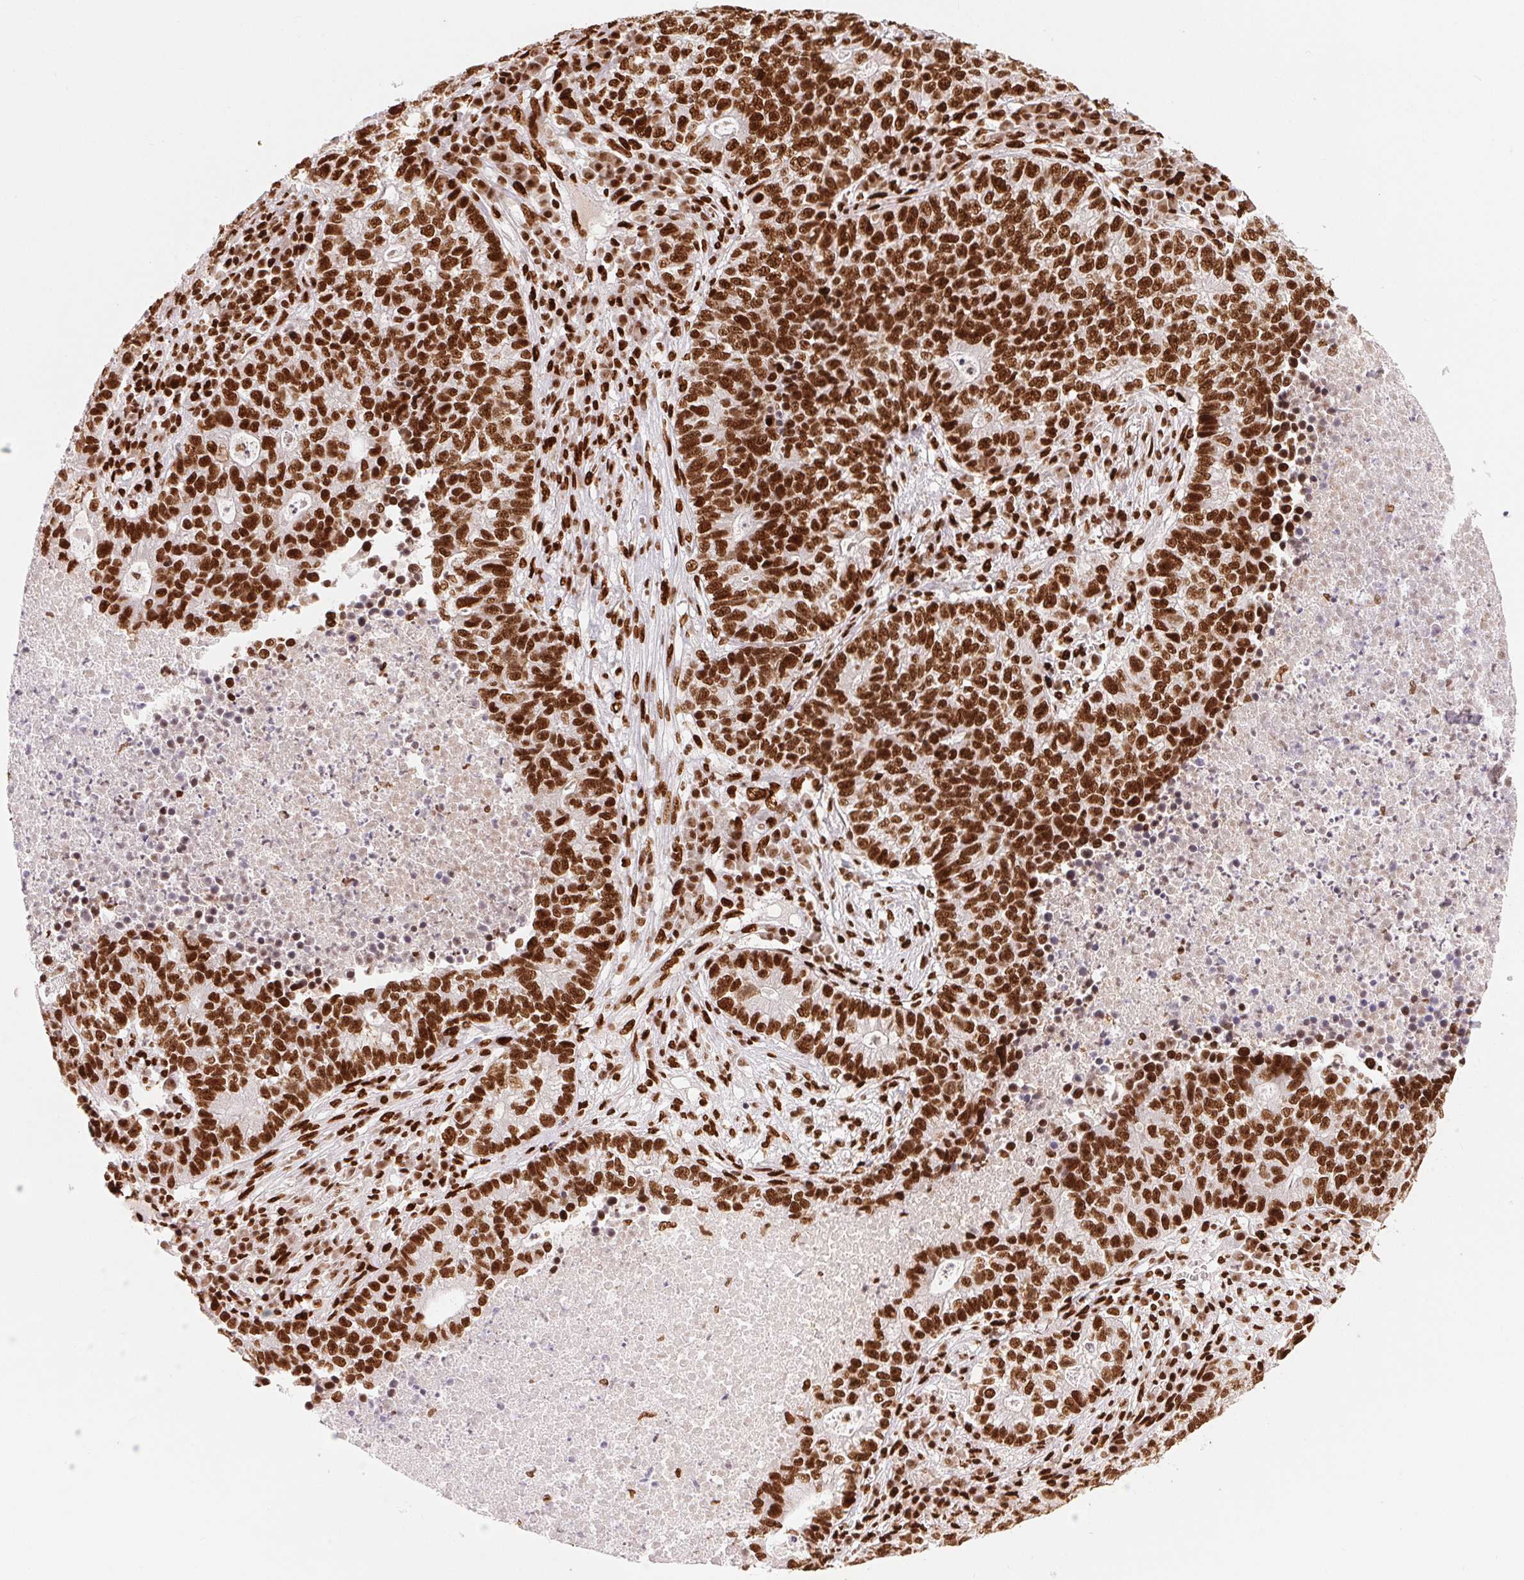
{"staining": {"intensity": "strong", "quantity": ">75%", "location": "nuclear"}, "tissue": "lung cancer", "cell_type": "Tumor cells", "image_type": "cancer", "snomed": [{"axis": "morphology", "description": "Adenocarcinoma, NOS"}, {"axis": "topography", "description": "Lung"}], "caption": "Strong nuclear positivity for a protein is seen in approximately >75% of tumor cells of lung cancer using IHC.", "gene": "ZNF80", "patient": {"sex": "male", "age": 57}}